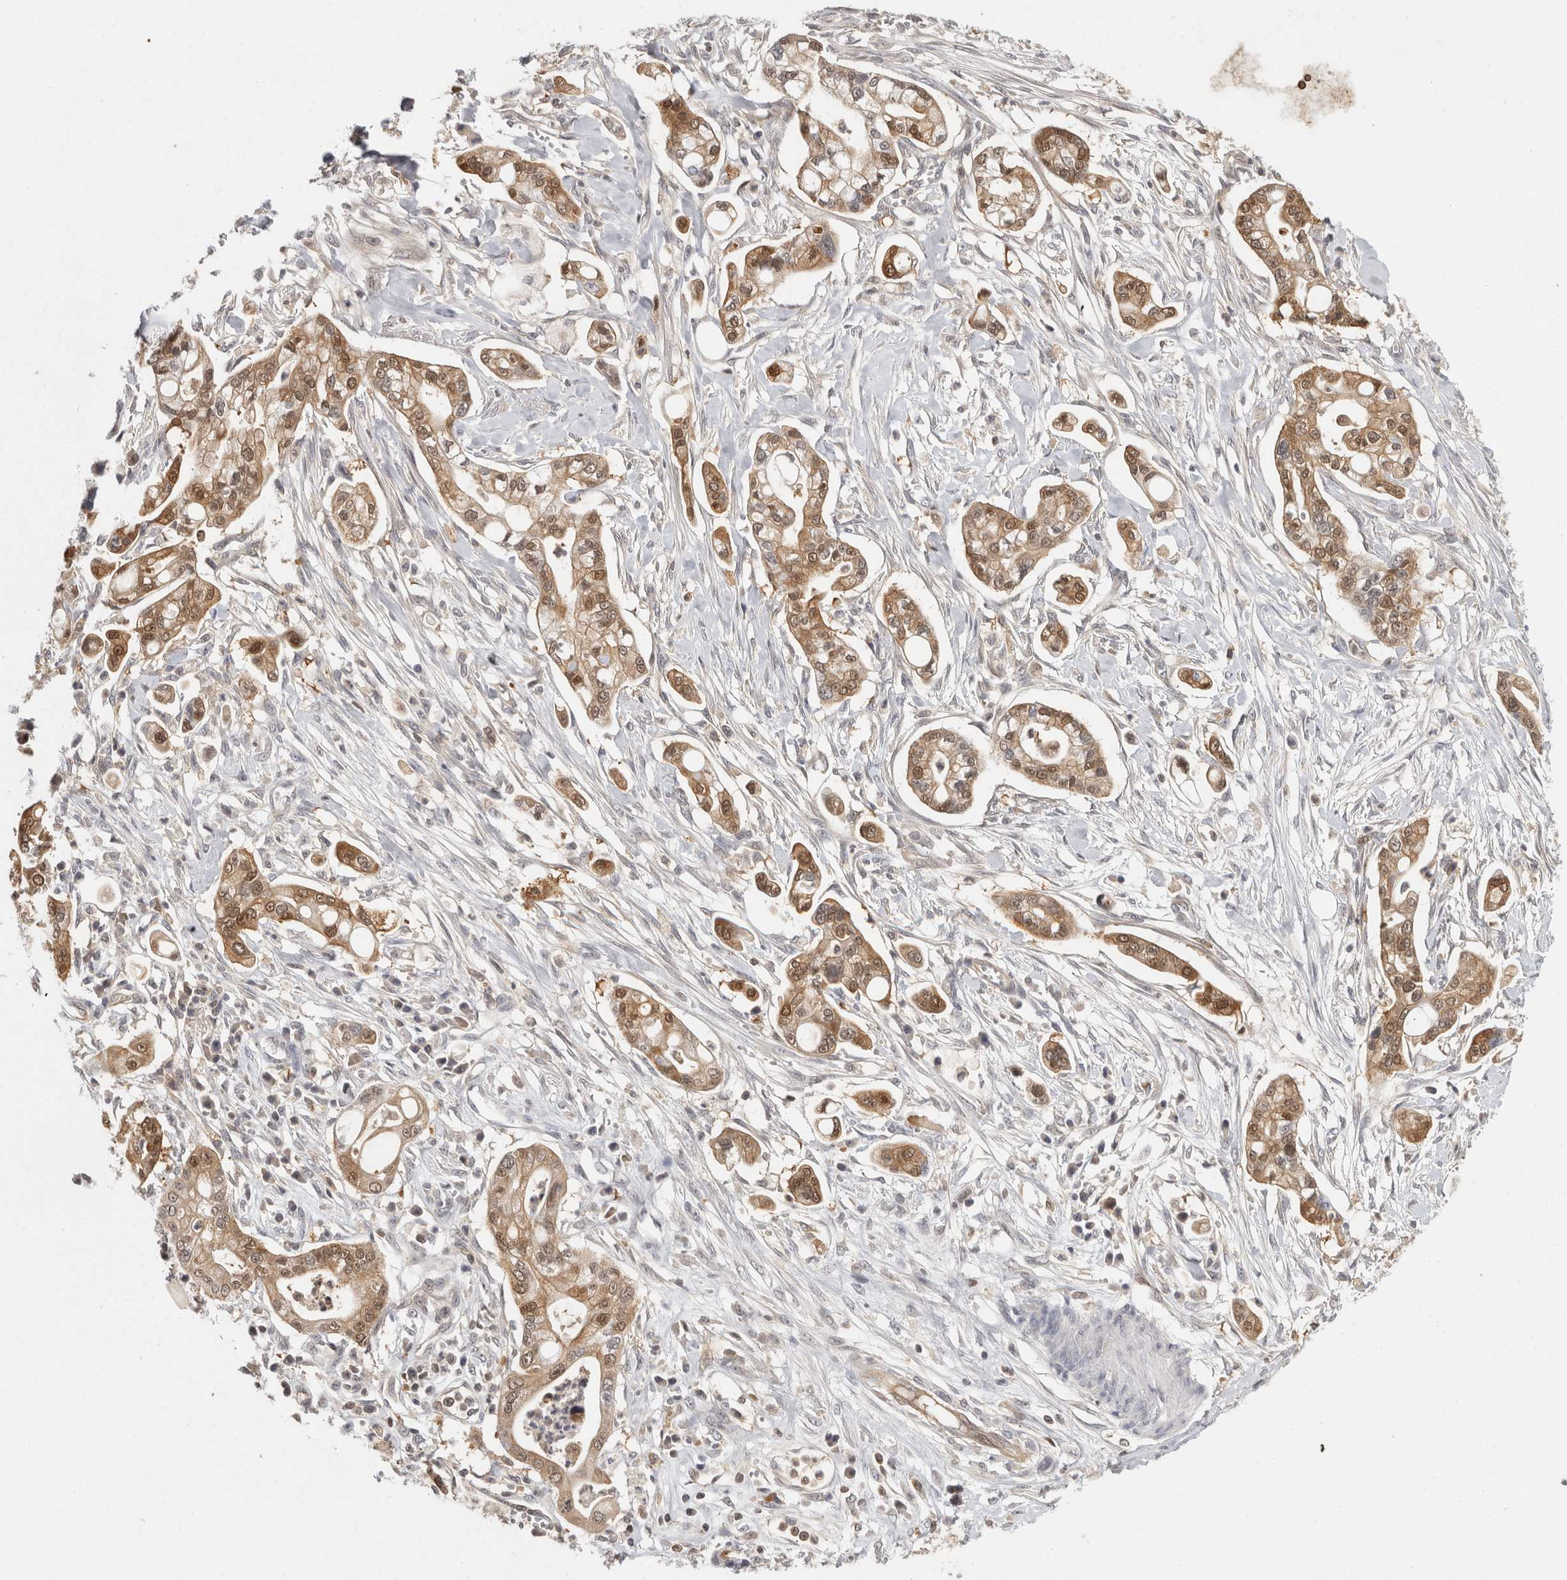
{"staining": {"intensity": "moderate", "quantity": ">75%", "location": "cytoplasmic/membranous,nuclear"}, "tissue": "pancreatic cancer", "cell_type": "Tumor cells", "image_type": "cancer", "snomed": [{"axis": "morphology", "description": "Adenocarcinoma, NOS"}, {"axis": "topography", "description": "Pancreas"}], "caption": "IHC micrograph of human pancreatic adenocarcinoma stained for a protein (brown), which exhibits medium levels of moderate cytoplasmic/membranous and nuclear expression in approximately >75% of tumor cells.", "gene": "ACAT2", "patient": {"sex": "male", "age": 68}}